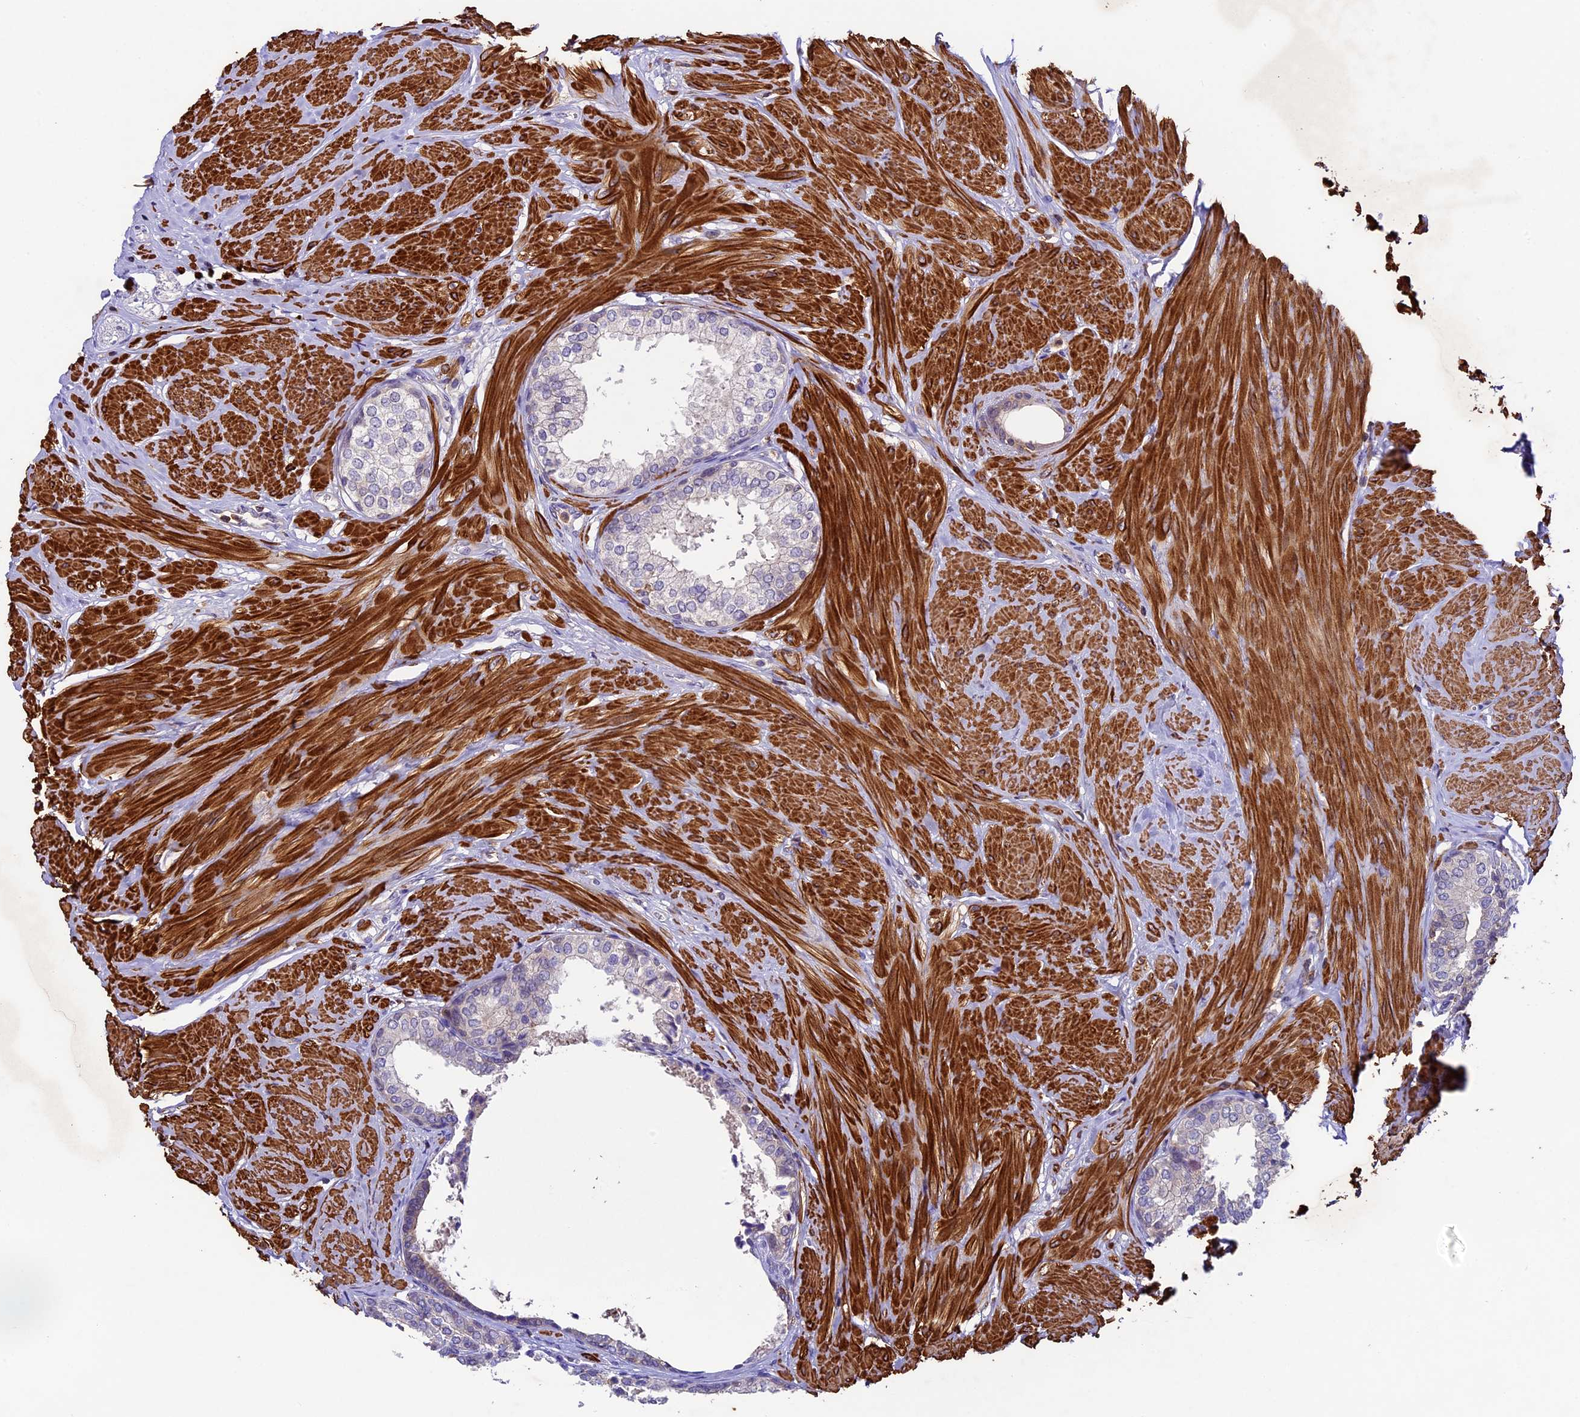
{"staining": {"intensity": "weak", "quantity": "<25%", "location": "cytoplasmic/membranous"}, "tissue": "prostate", "cell_type": "Glandular cells", "image_type": "normal", "snomed": [{"axis": "morphology", "description": "Normal tissue, NOS"}, {"axis": "topography", "description": "Prostate"}], "caption": "The IHC photomicrograph has no significant staining in glandular cells of prostate. (DAB (3,3'-diaminobenzidine) immunohistochemistry, high magnification).", "gene": "TBC1D1", "patient": {"sex": "male", "age": 48}}